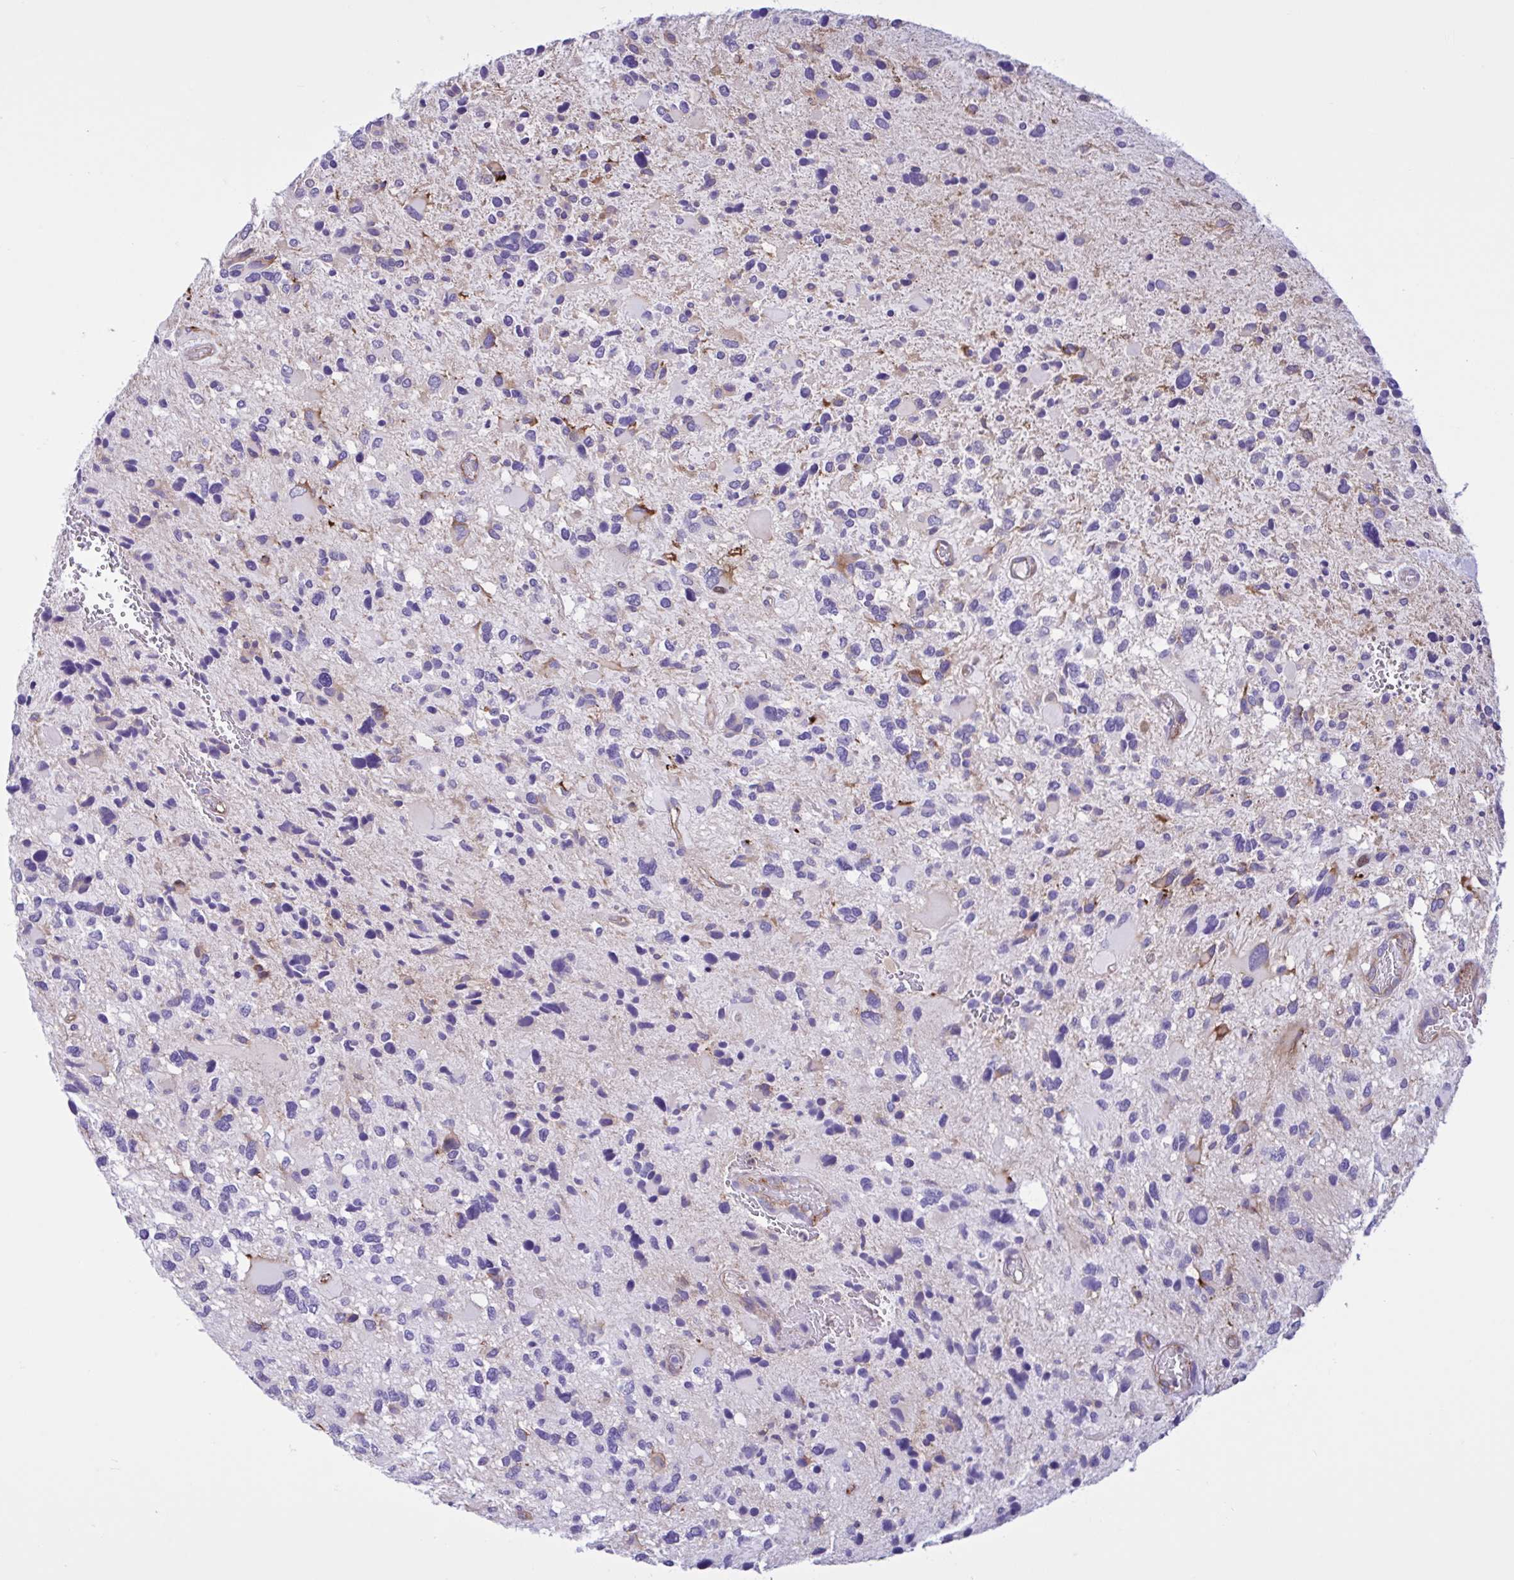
{"staining": {"intensity": "moderate", "quantity": "<25%", "location": "cytoplasmic/membranous"}, "tissue": "glioma", "cell_type": "Tumor cells", "image_type": "cancer", "snomed": [{"axis": "morphology", "description": "Glioma, malignant, High grade"}, {"axis": "topography", "description": "Brain"}], "caption": "About <25% of tumor cells in glioma reveal moderate cytoplasmic/membranous protein staining as visualized by brown immunohistochemical staining.", "gene": "OR51M1", "patient": {"sex": "female", "age": 11}}